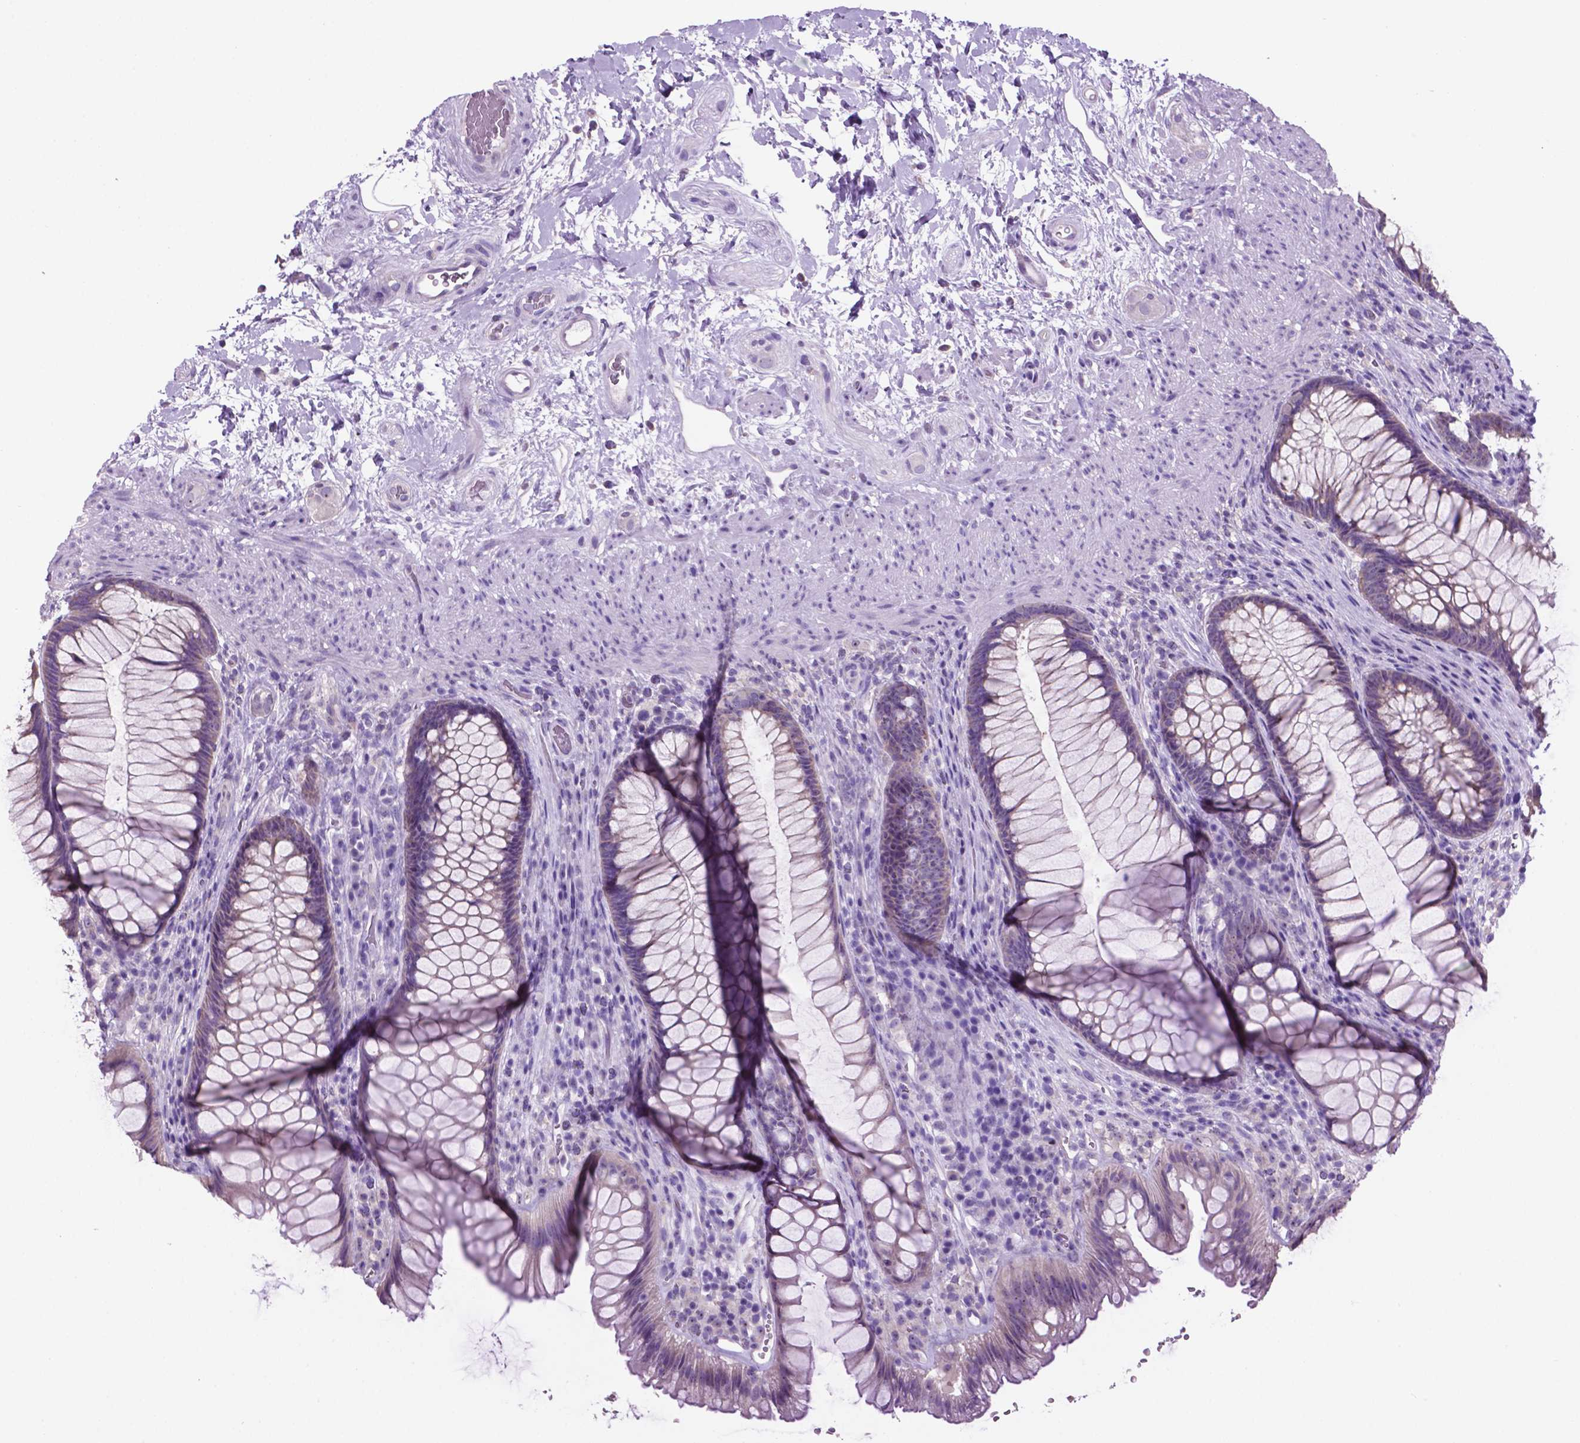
{"staining": {"intensity": "negative", "quantity": "none", "location": "none"}, "tissue": "rectum", "cell_type": "Glandular cells", "image_type": "normal", "snomed": [{"axis": "morphology", "description": "Normal tissue, NOS"}, {"axis": "topography", "description": "Smooth muscle"}, {"axis": "topography", "description": "Rectum"}], "caption": "The photomicrograph demonstrates no significant positivity in glandular cells of rectum. The staining is performed using DAB (3,3'-diaminobenzidine) brown chromogen with nuclei counter-stained in using hematoxylin.", "gene": "SPDYA", "patient": {"sex": "male", "age": 53}}